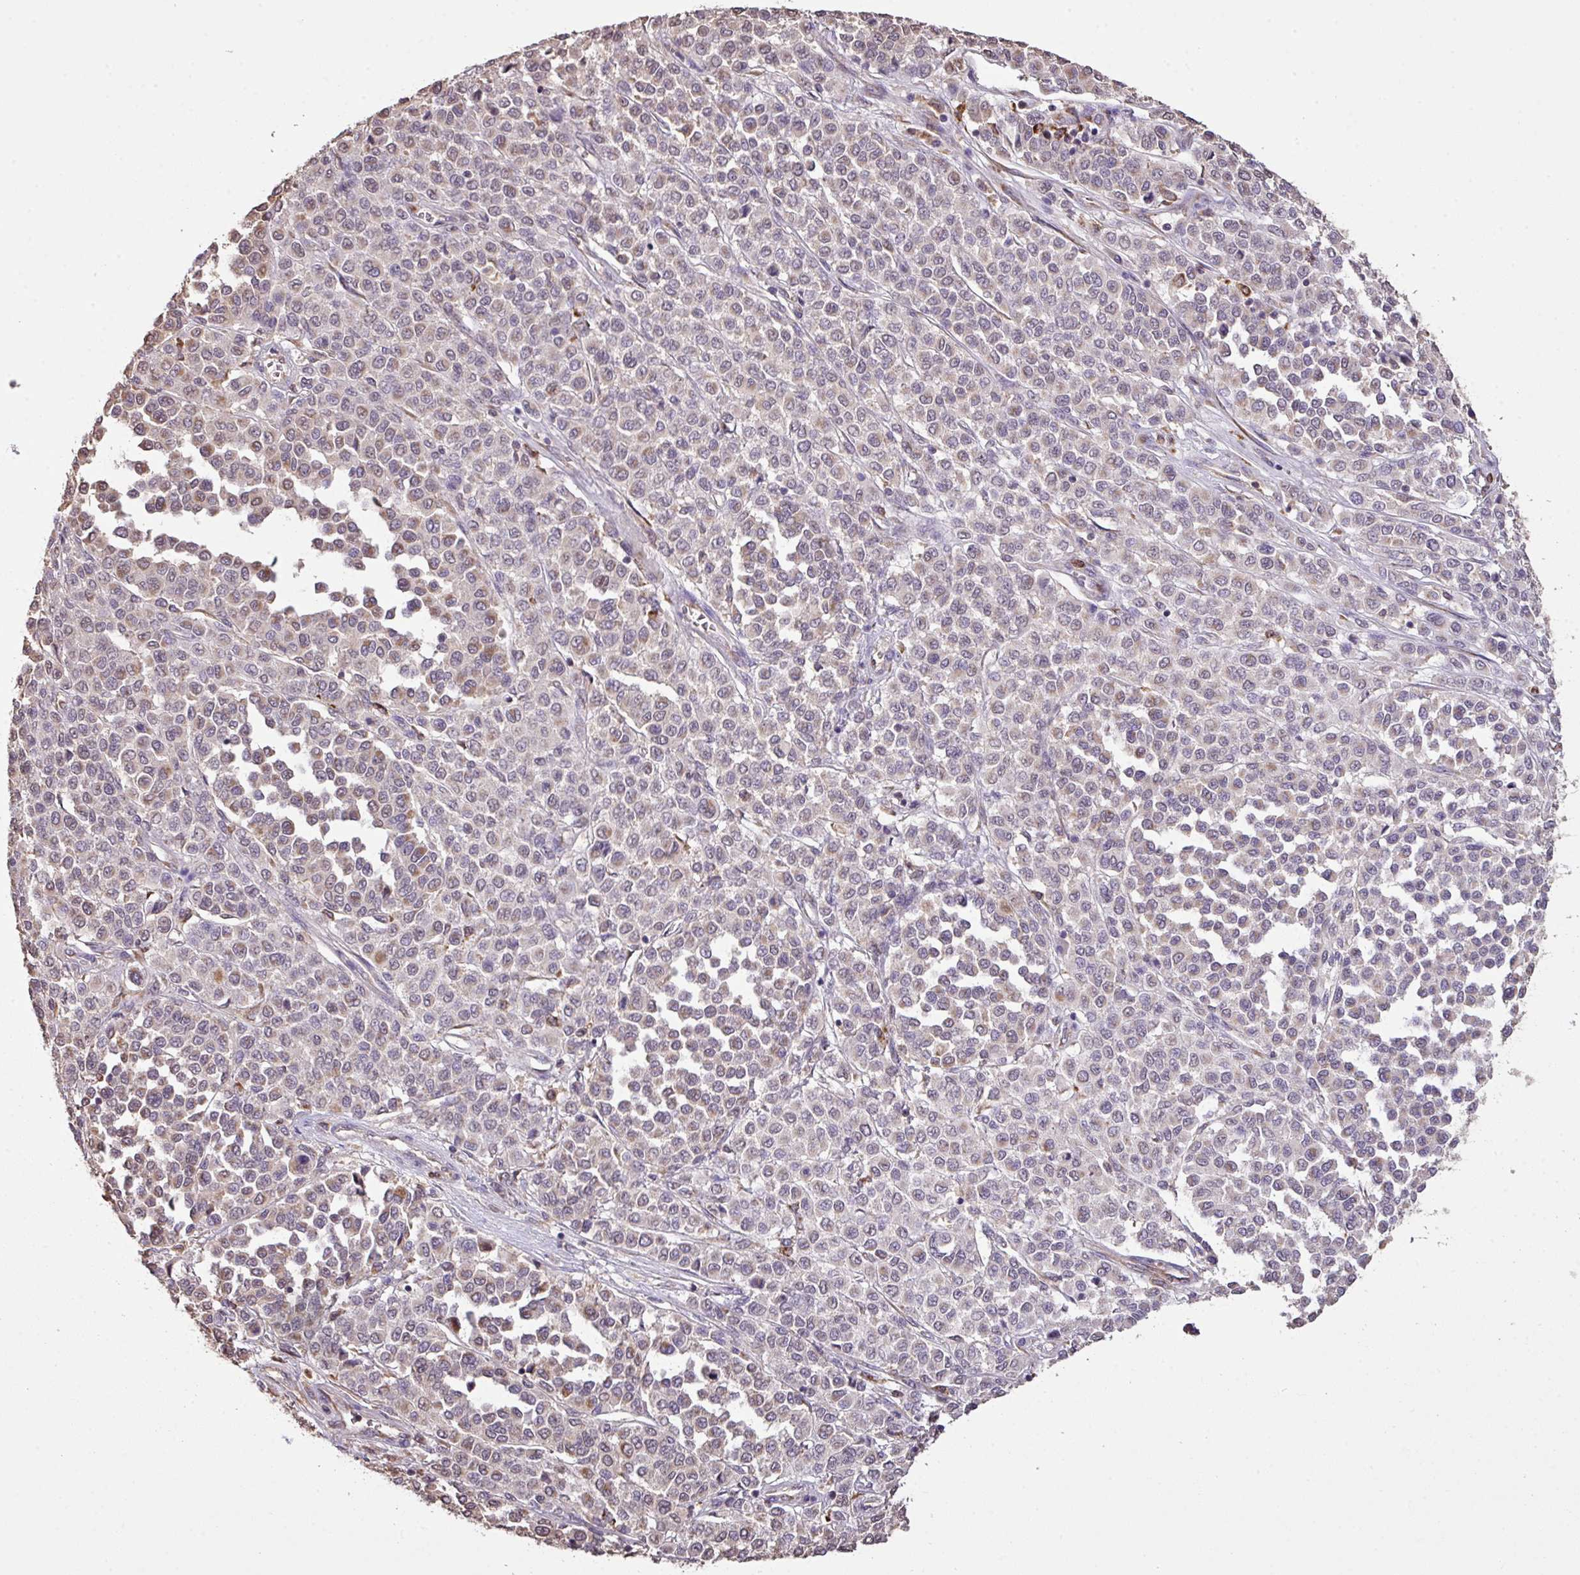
{"staining": {"intensity": "moderate", "quantity": "<25%", "location": "cytoplasmic/membranous,nuclear"}, "tissue": "melanoma", "cell_type": "Tumor cells", "image_type": "cancer", "snomed": [{"axis": "morphology", "description": "Malignant melanoma, Metastatic site"}, {"axis": "topography", "description": "Pancreas"}], "caption": "Immunohistochemistry histopathology image of human malignant melanoma (metastatic site) stained for a protein (brown), which reveals low levels of moderate cytoplasmic/membranous and nuclear staining in approximately <25% of tumor cells.", "gene": "SMCO4", "patient": {"sex": "female", "age": 30}}